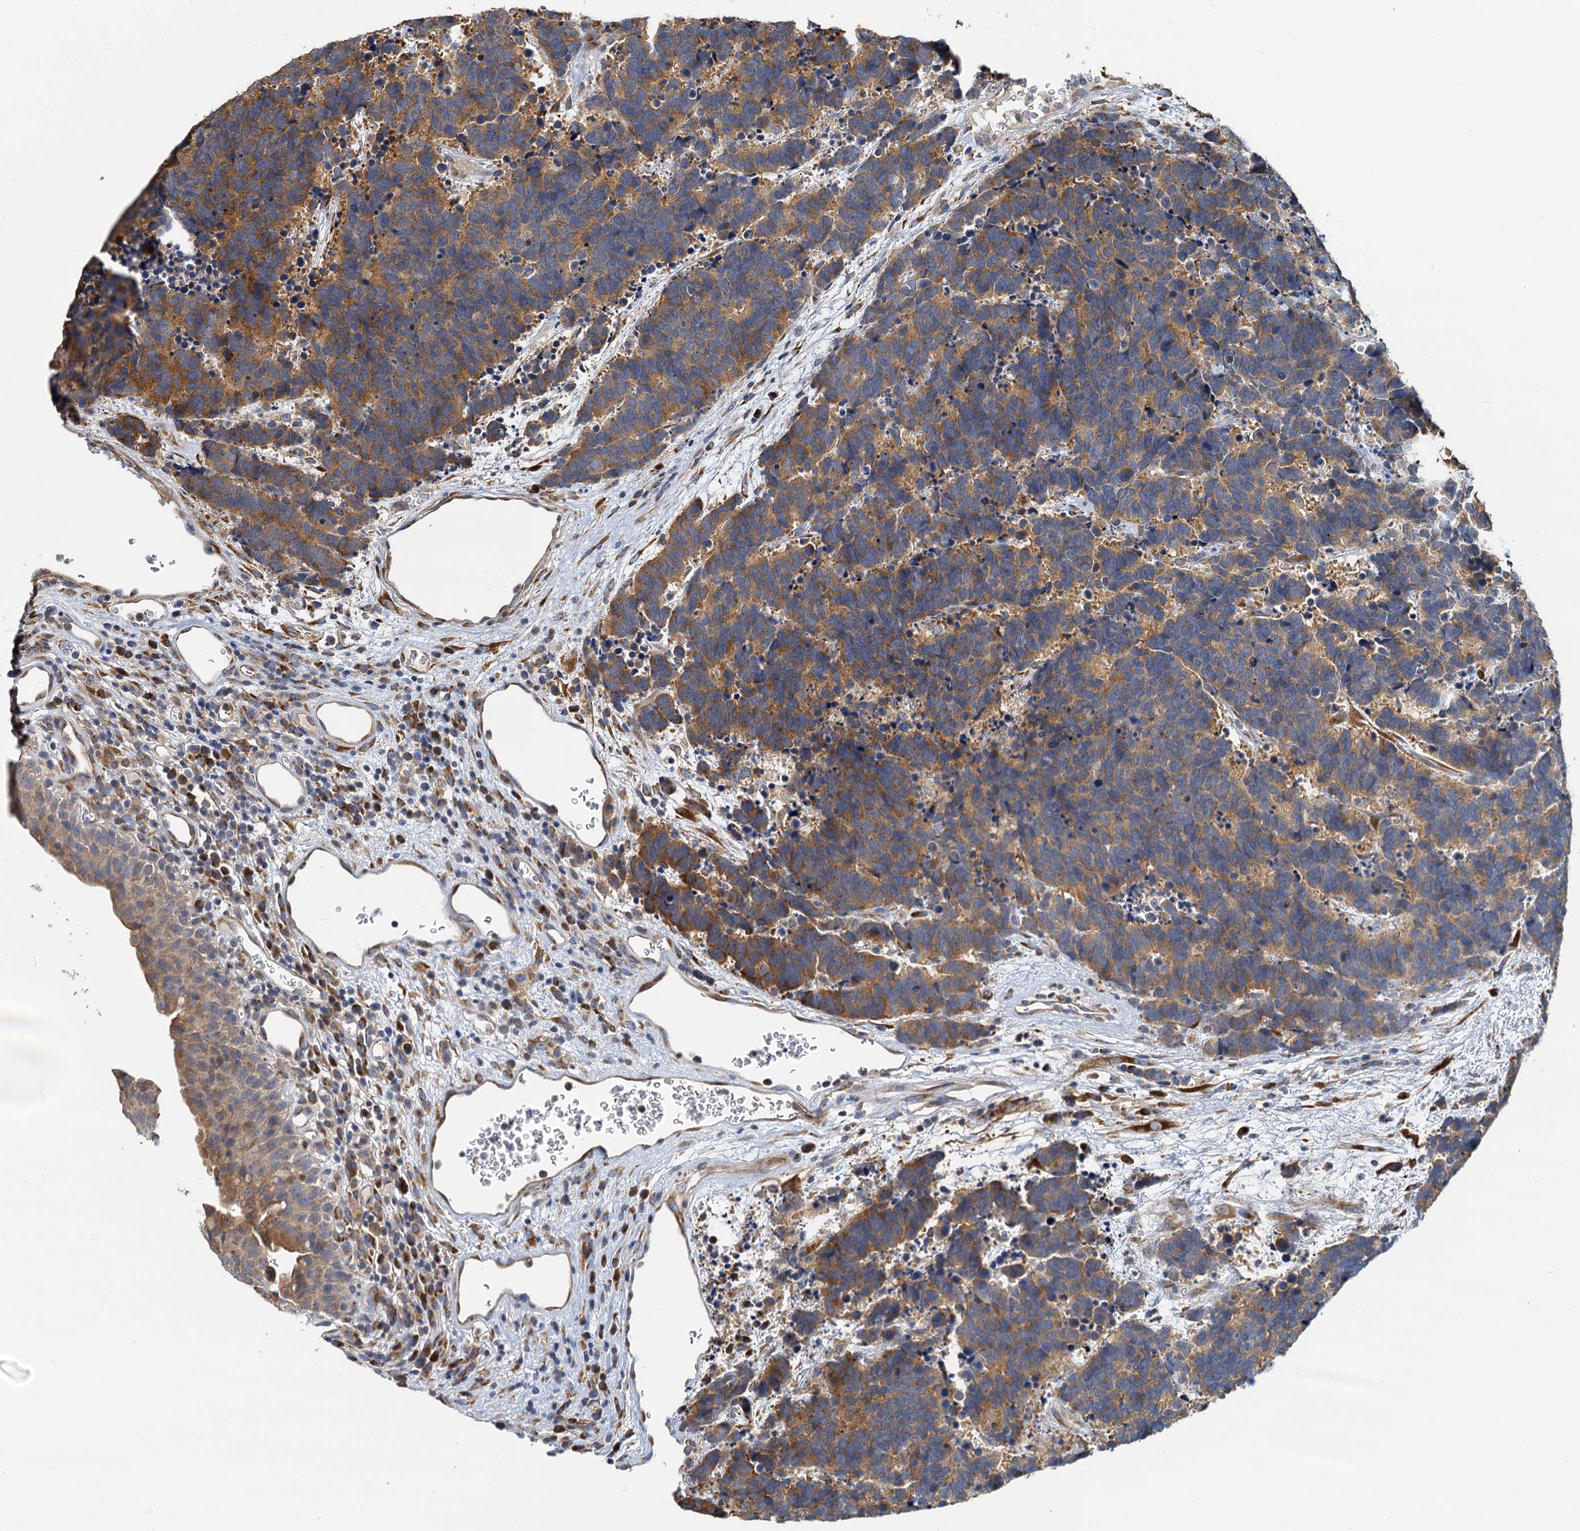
{"staining": {"intensity": "moderate", "quantity": "25%-75%", "location": "cytoplasmic/membranous"}, "tissue": "carcinoid", "cell_type": "Tumor cells", "image_type": "cancer", "snomed": [{"axis": "morphology", "description": "Carcinoma, NOS"}, {"axis": "morphology", "description": "Carcinoid, malignant, NOS"}, {"axis": "topography", "description": "Urinary bladder"}], "caption": "Malignant carcinoid stained with a brown dye displays moderate cytoplasmic/membranous positive staining in about 25%-75% of tumor cells.", "gene": "NKAPD1", "patient": {"sex": "male", "age": 57}}